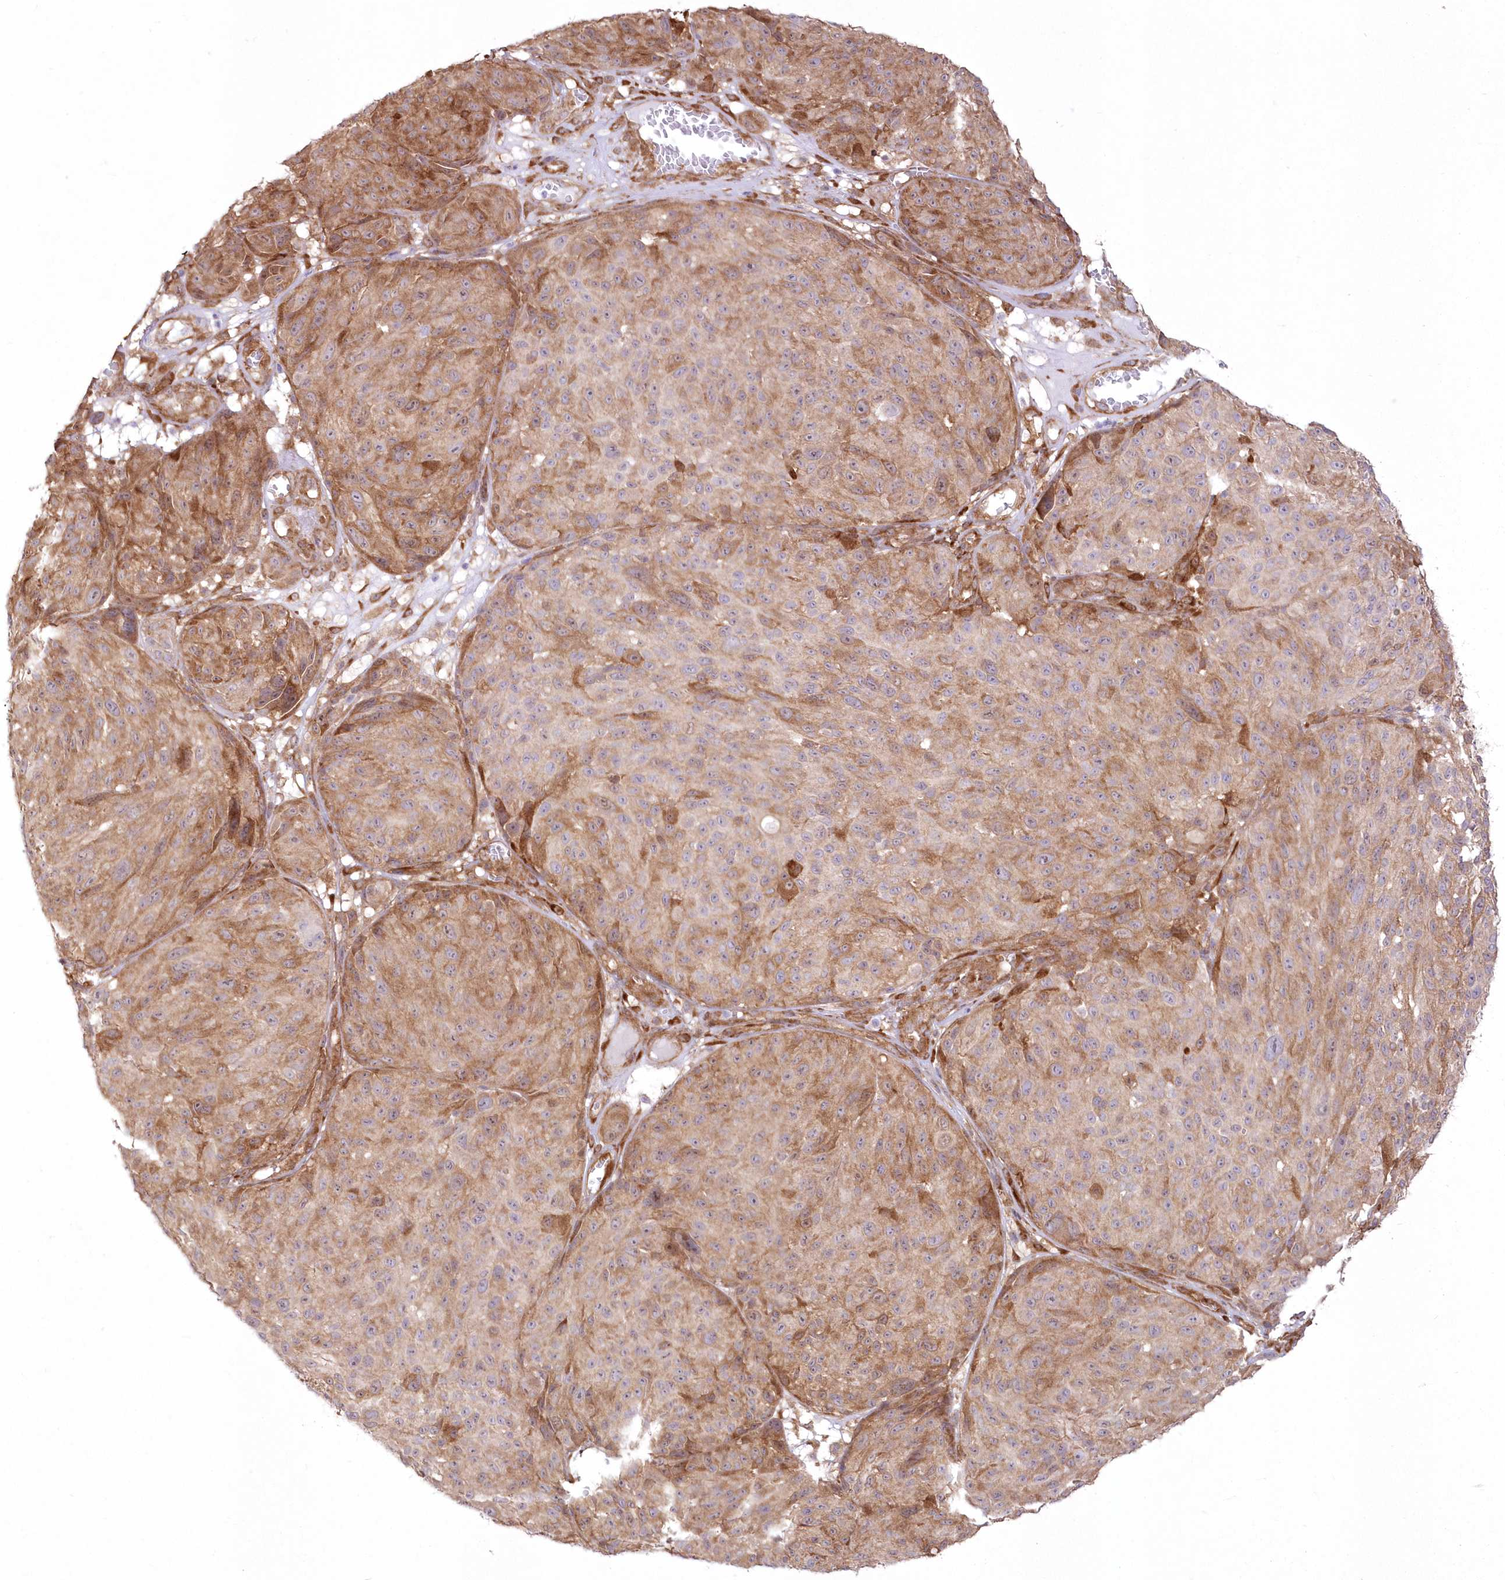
{"staining": {"intensity": "moderate", "quantity": ">75%", "location": "cytoplasmic/membranous"}, "tissue": "melanoma", "cell_type": "Tumor cells", "image_type": "cancer", "snomed": [{"axis": "morphology", "description": "Malignant melanoma, NOS"}, {"axis": "topography", "description": "Skin"}], "caption": "Tumor cells demonstrate medium levels of moderate cytoplasmic/membranous positivity in about >75% of cells in human malignant melanoma.", "gene": "SH3PXD2B", "patient": {"sex": "male", "age": 83}}